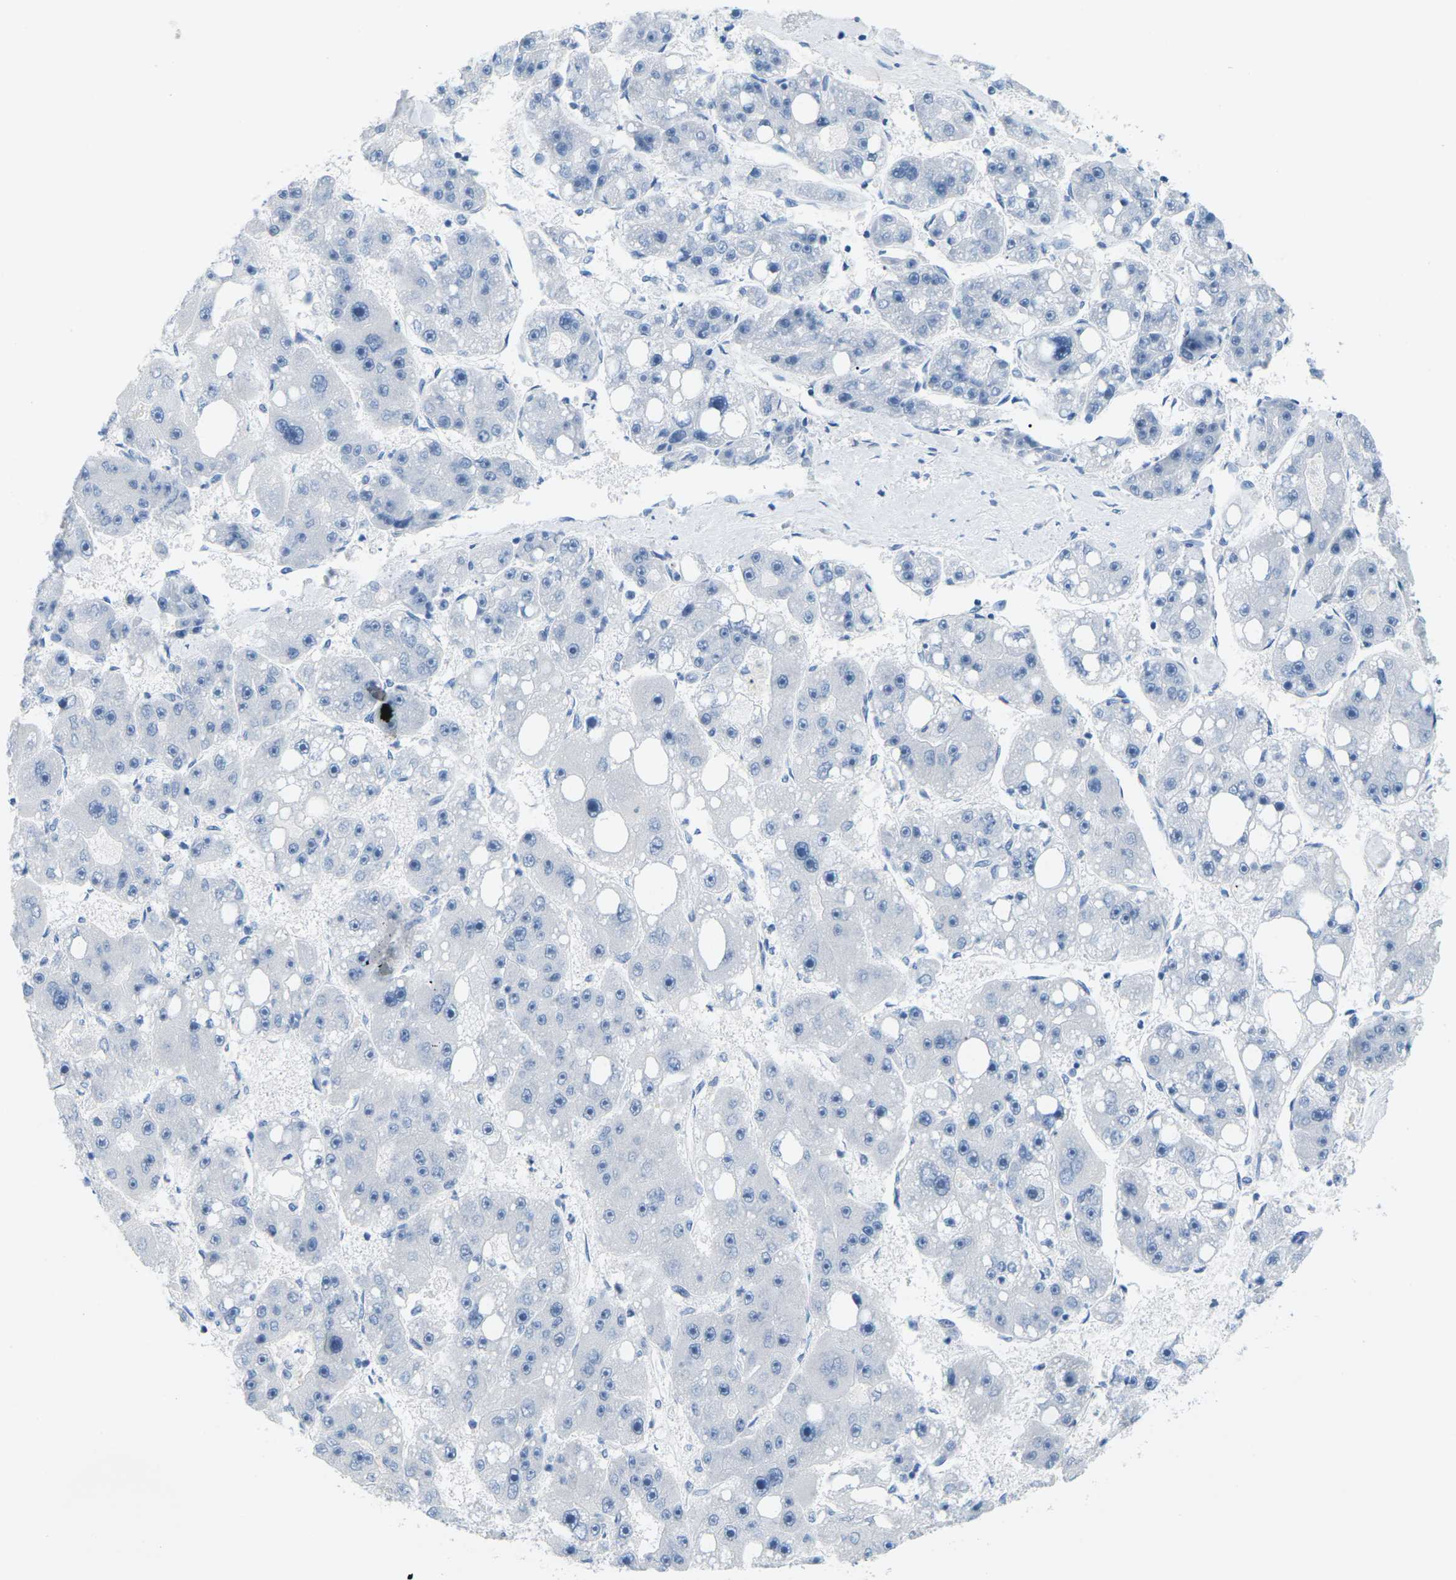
{"staining": {"intensity": "negative", "quantity": "none", "location": "none"}, "tissue": "liver cancer", "cell_type": "Tumor cells", "image_type": "cancer", "snomed": [{"axis": "morphology", "description": "Carcinoma, Hepatocellular, NOS"}, {"axis": "topography", "description": "Liver"}], "caption": "There is no significant staining in tumor cells of liver cancer (hepatocellular carcinoma).", "gene": "SLC12A1", "patient": {"sex": "female", "age": 61}}